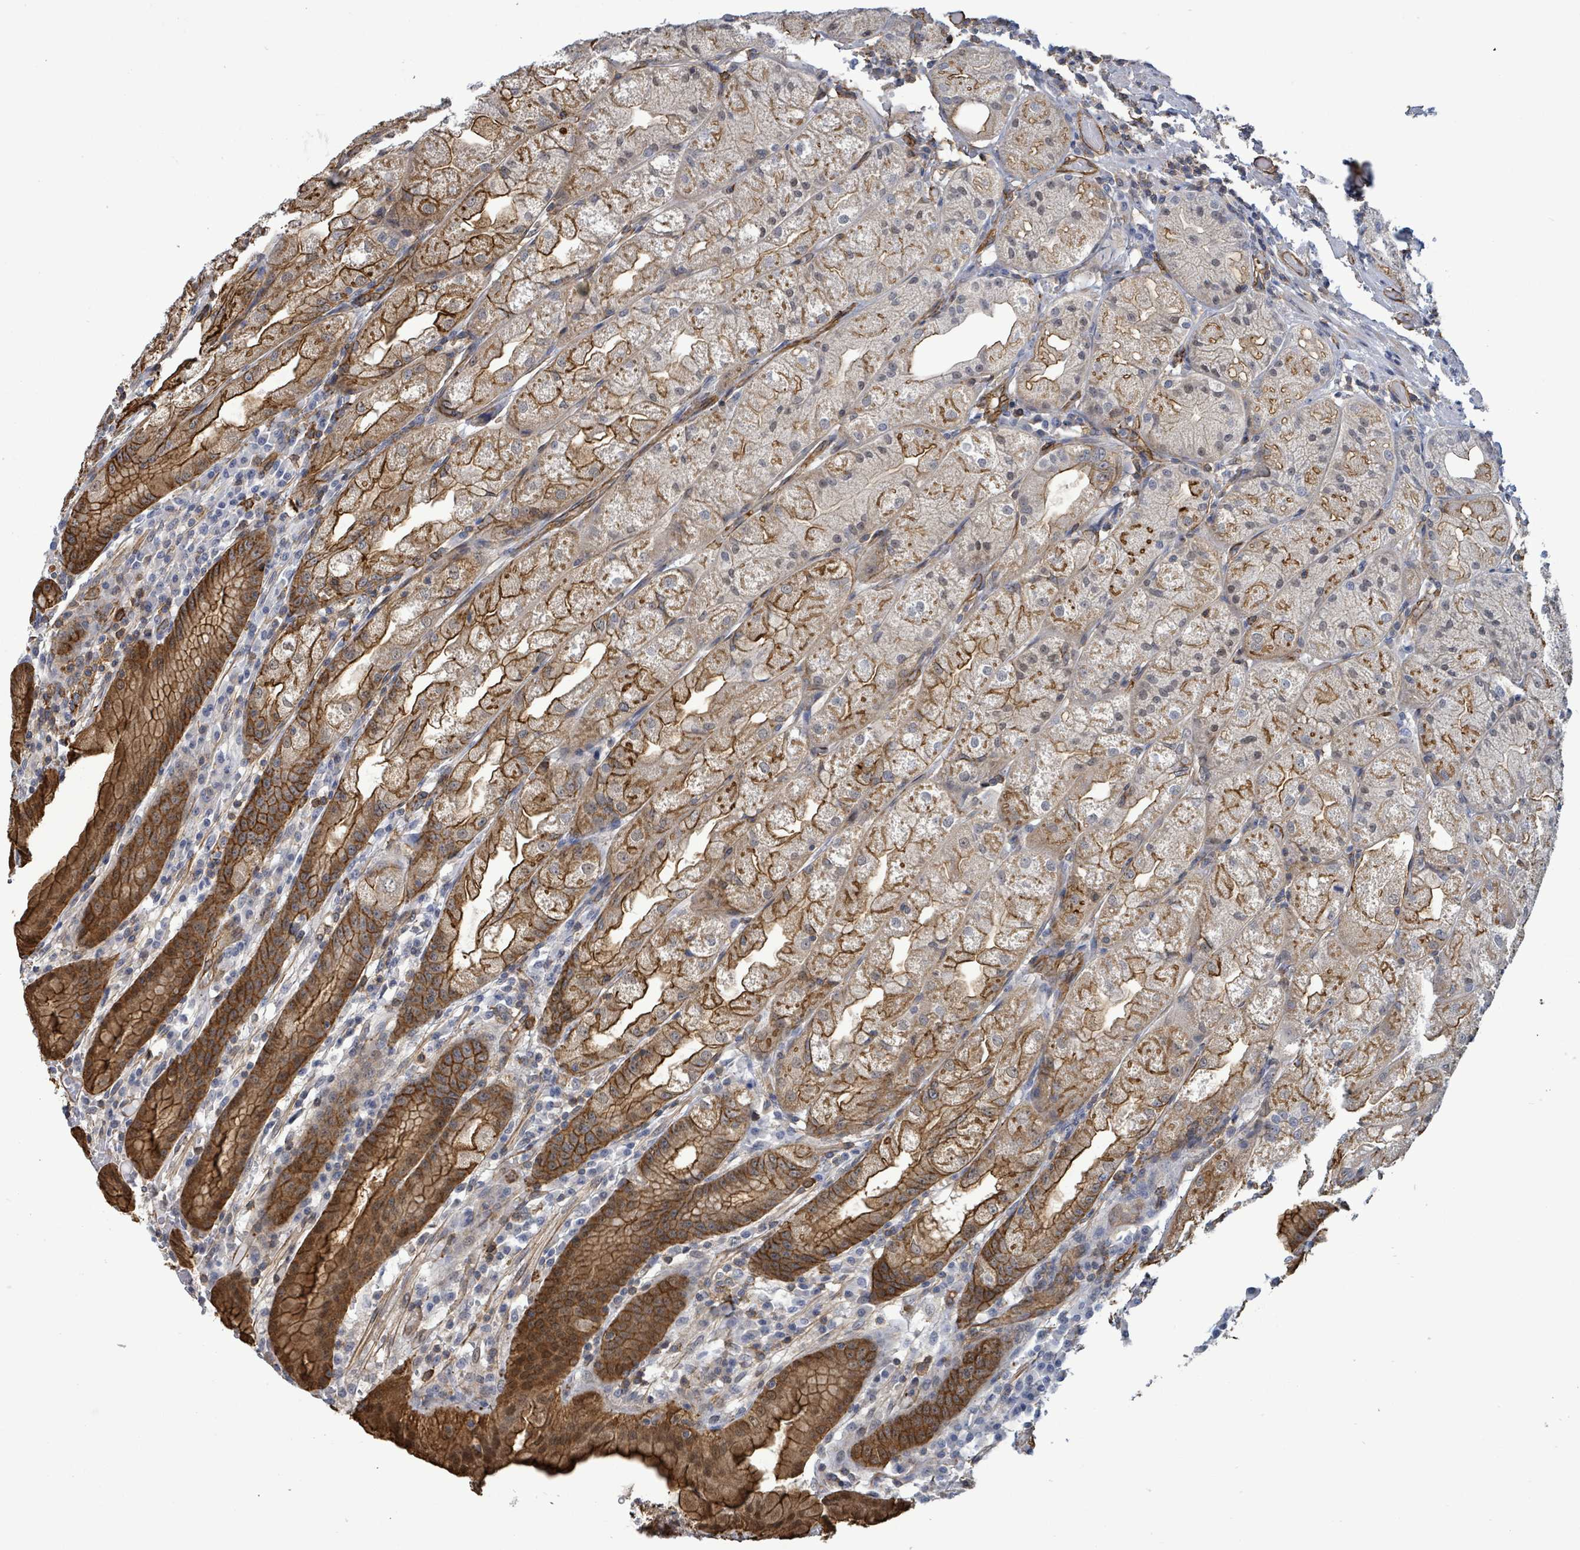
{"staining": {"intensity": "strong", "quantity": ">75%", "location": "cytoplasmic/membranous"}, "tissue": "stomach", "cell_type": "Glandular cells", "image_type": "normal", "snomed": [{"axis": "morphology", "description": "Normal tissue, NOS"}, {"axis": "topography", "description": "Stomach, upper"}], "caption": "Approximately >75% of glandular cells in unremarkable human stomach exhibit strong cytoplasmic/membranous protein expression as visualized by brown immunohistochemical staining.", "gene": "PRKRIP1", "patient": {"sex": "male", "age": 52}}